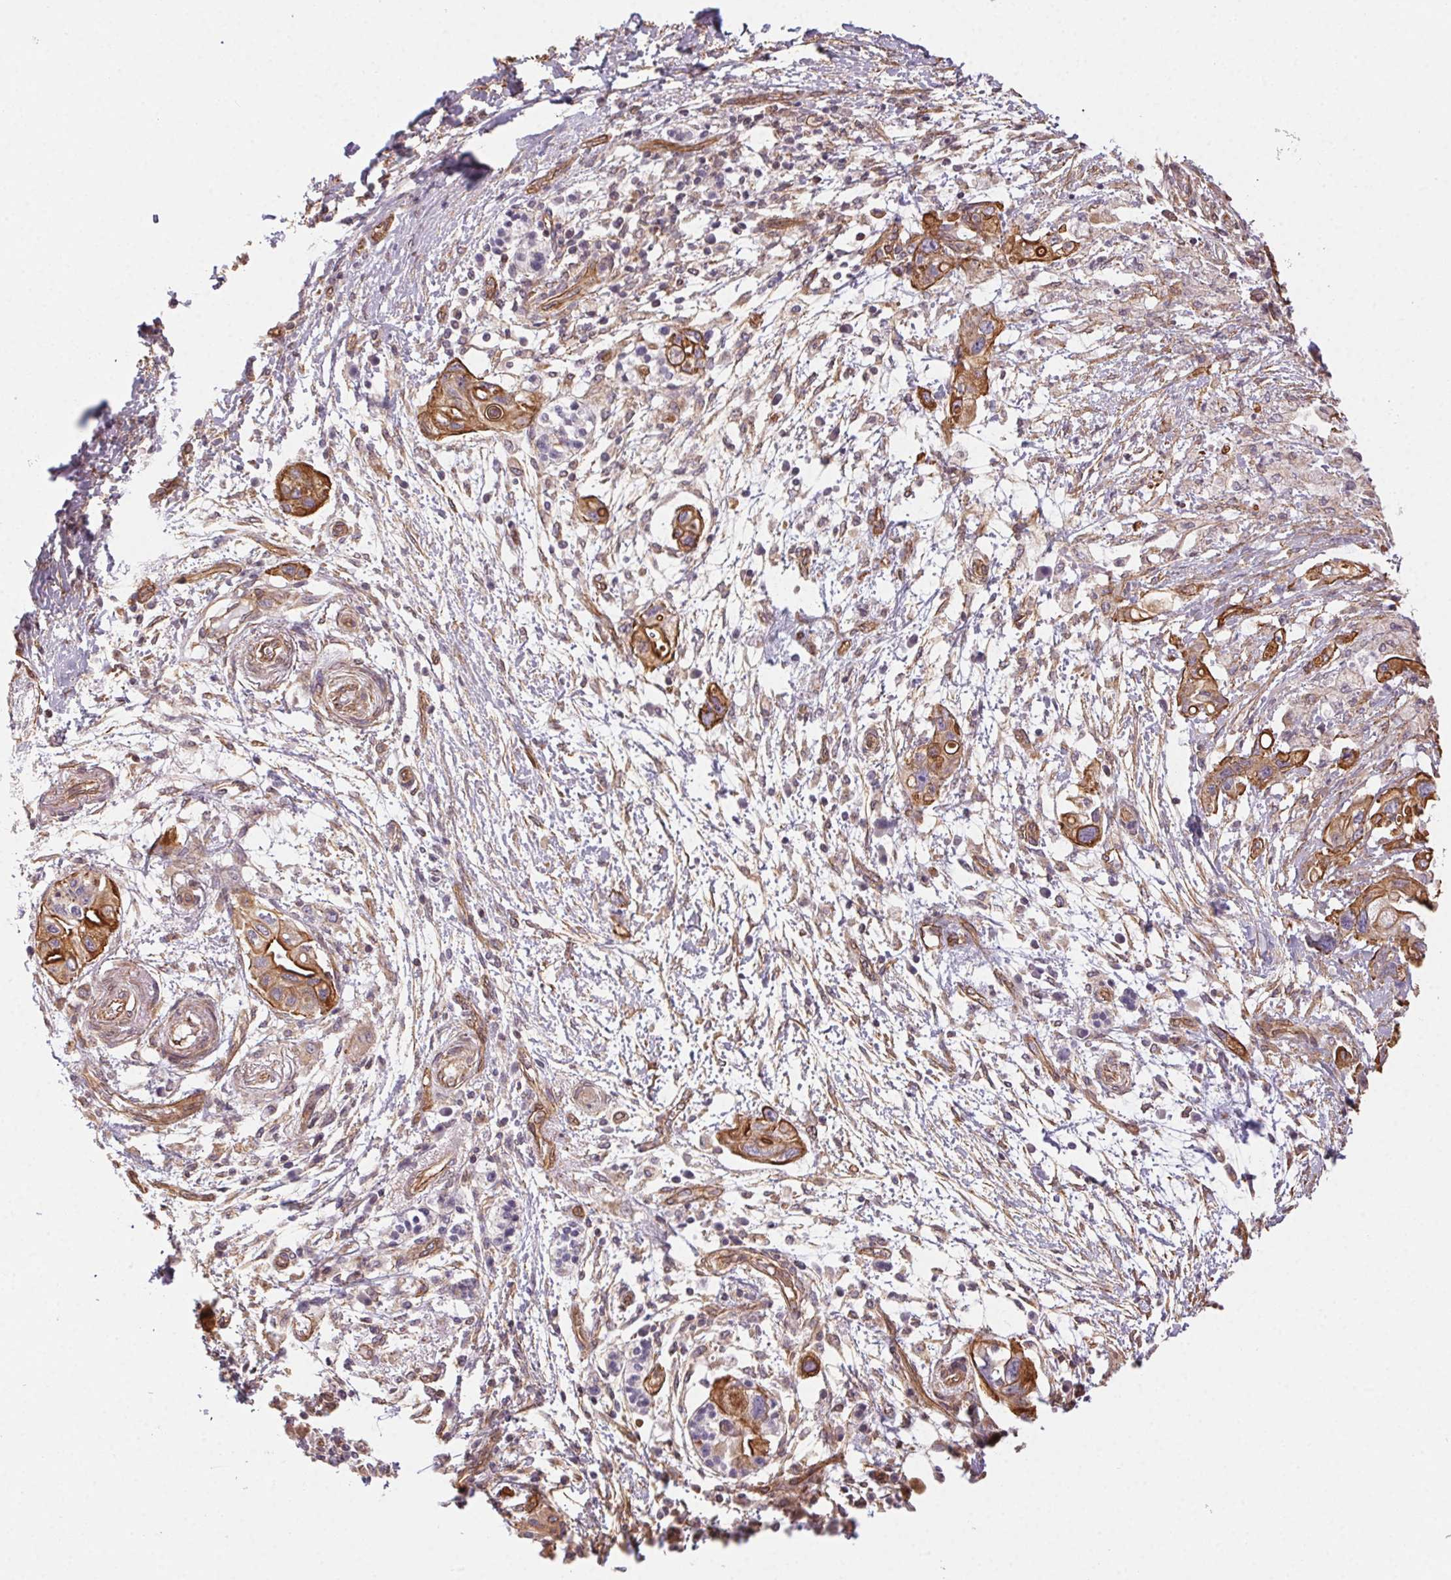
{"staining": {"intensity": "moderate", "quantity": ">75%", "location": "cytoplasmic/membranous"}, "tissue": "pancreatic cancer", "cell_type": "Tumor cells", "image_type": "cancer", "snomed": [{"axis": "morphology", "description": "Adenocarcinoma, NOS"}, {"axis": "topography", "description": "Pancreas"}], "caption": "Human pancreatic adenocarcinoma stained with a protein marker shows moderate staining in tumor cells.", "gene": "PLA2G4F", "patient": {"sex": "female", "age": 72}}